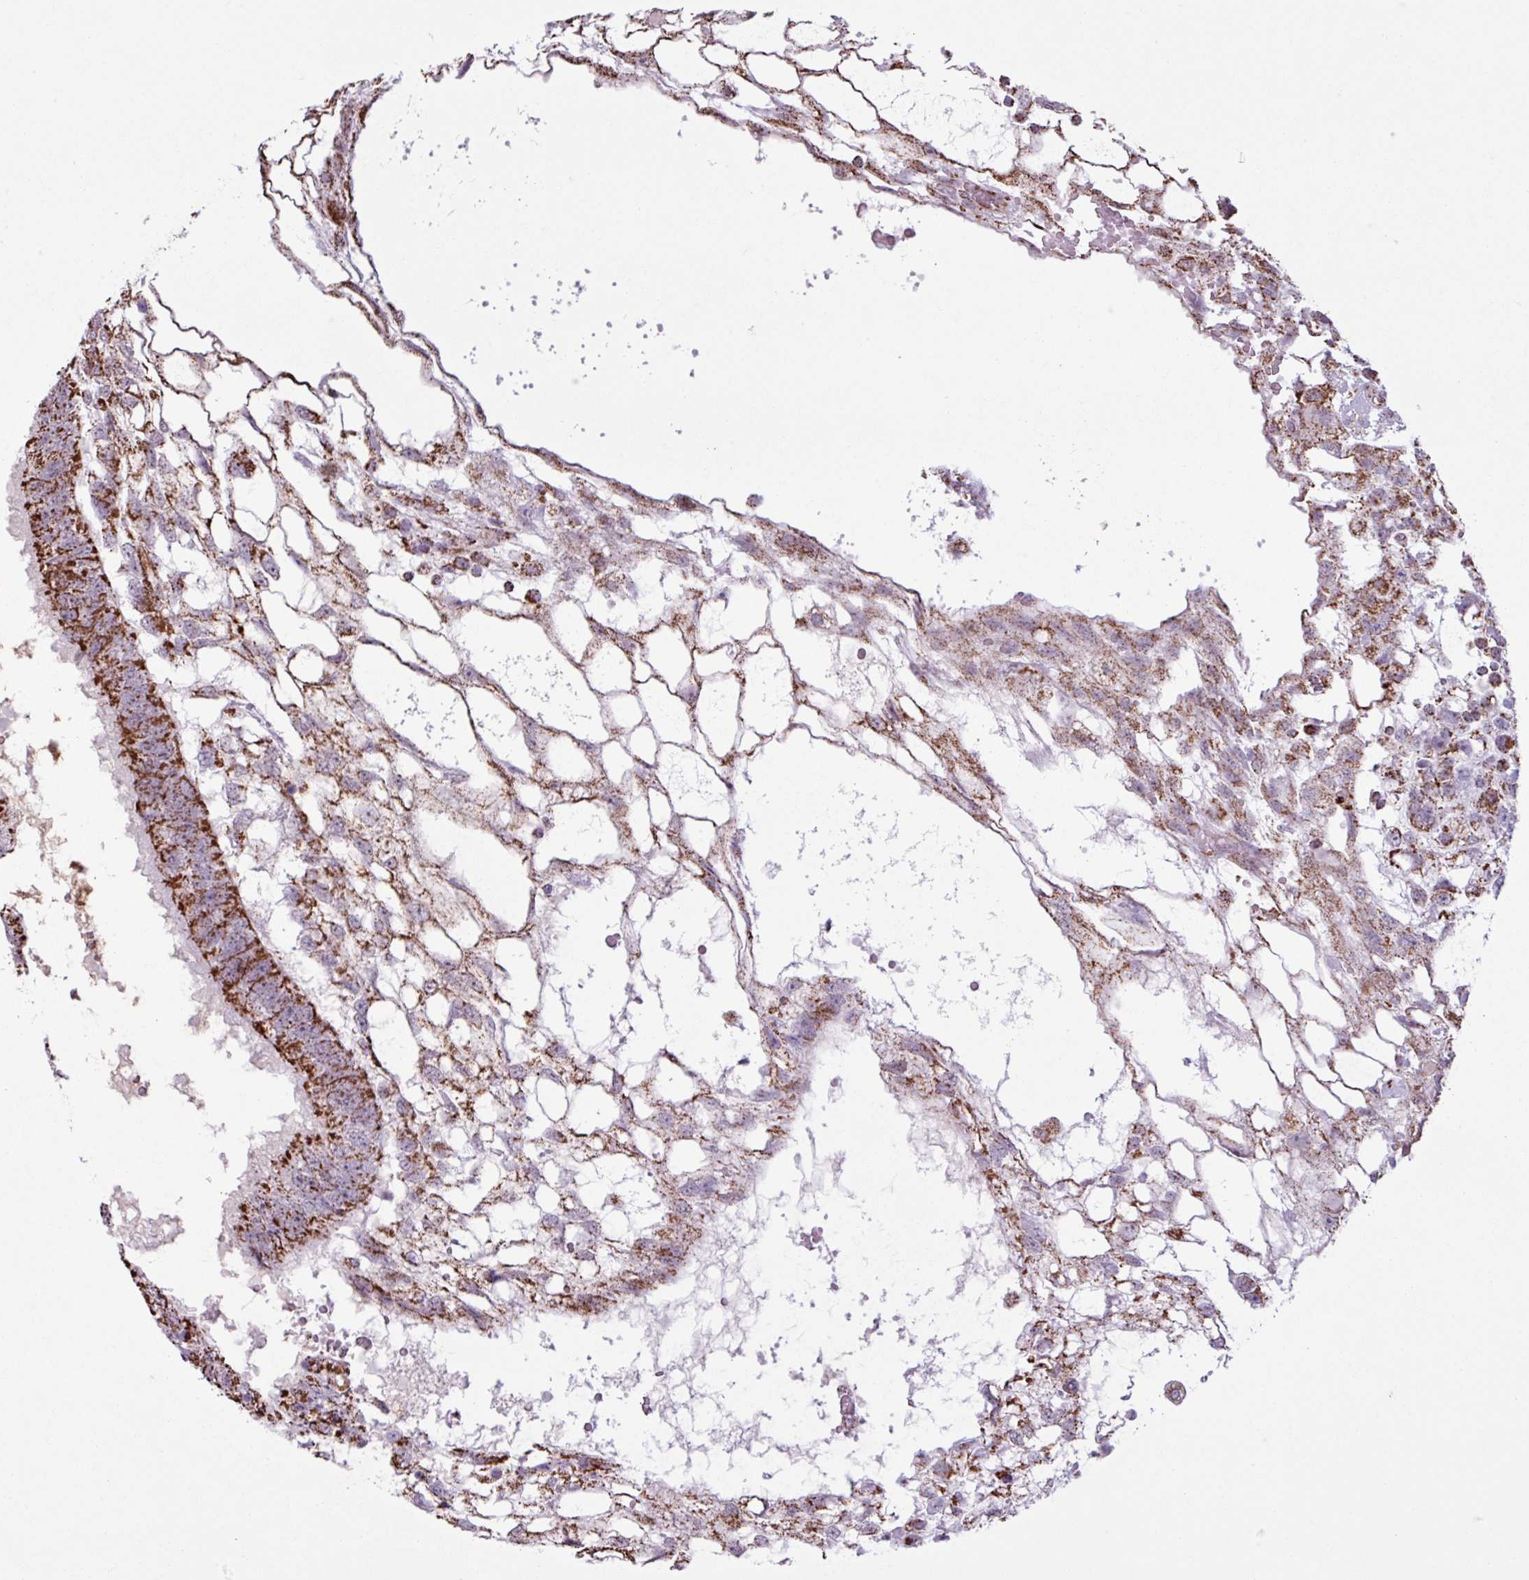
{"staining": {"intensity": "strong", "quantity": ">75%", "location": "cytoplasmic/membranous"}, "tissue": "testis cancer", "cell_type": "Tumor cells", "image_type": "cancer", "snomed": [{"axis": "morphology", "description": "Normal tissue, NOS"}, {"axis": "morphology", "description": "Carcinoma, Embryonal, NOS"}, {"axis": "topography", "description": "Testis"}], "caption": "Protein staining displays strong cytoplasmic/membranous expression in approximately >75% of tumor cells in testis embryonal carcinoma.", "gene": "ALG8", "patient": {"sex": "male", "age": 32}}